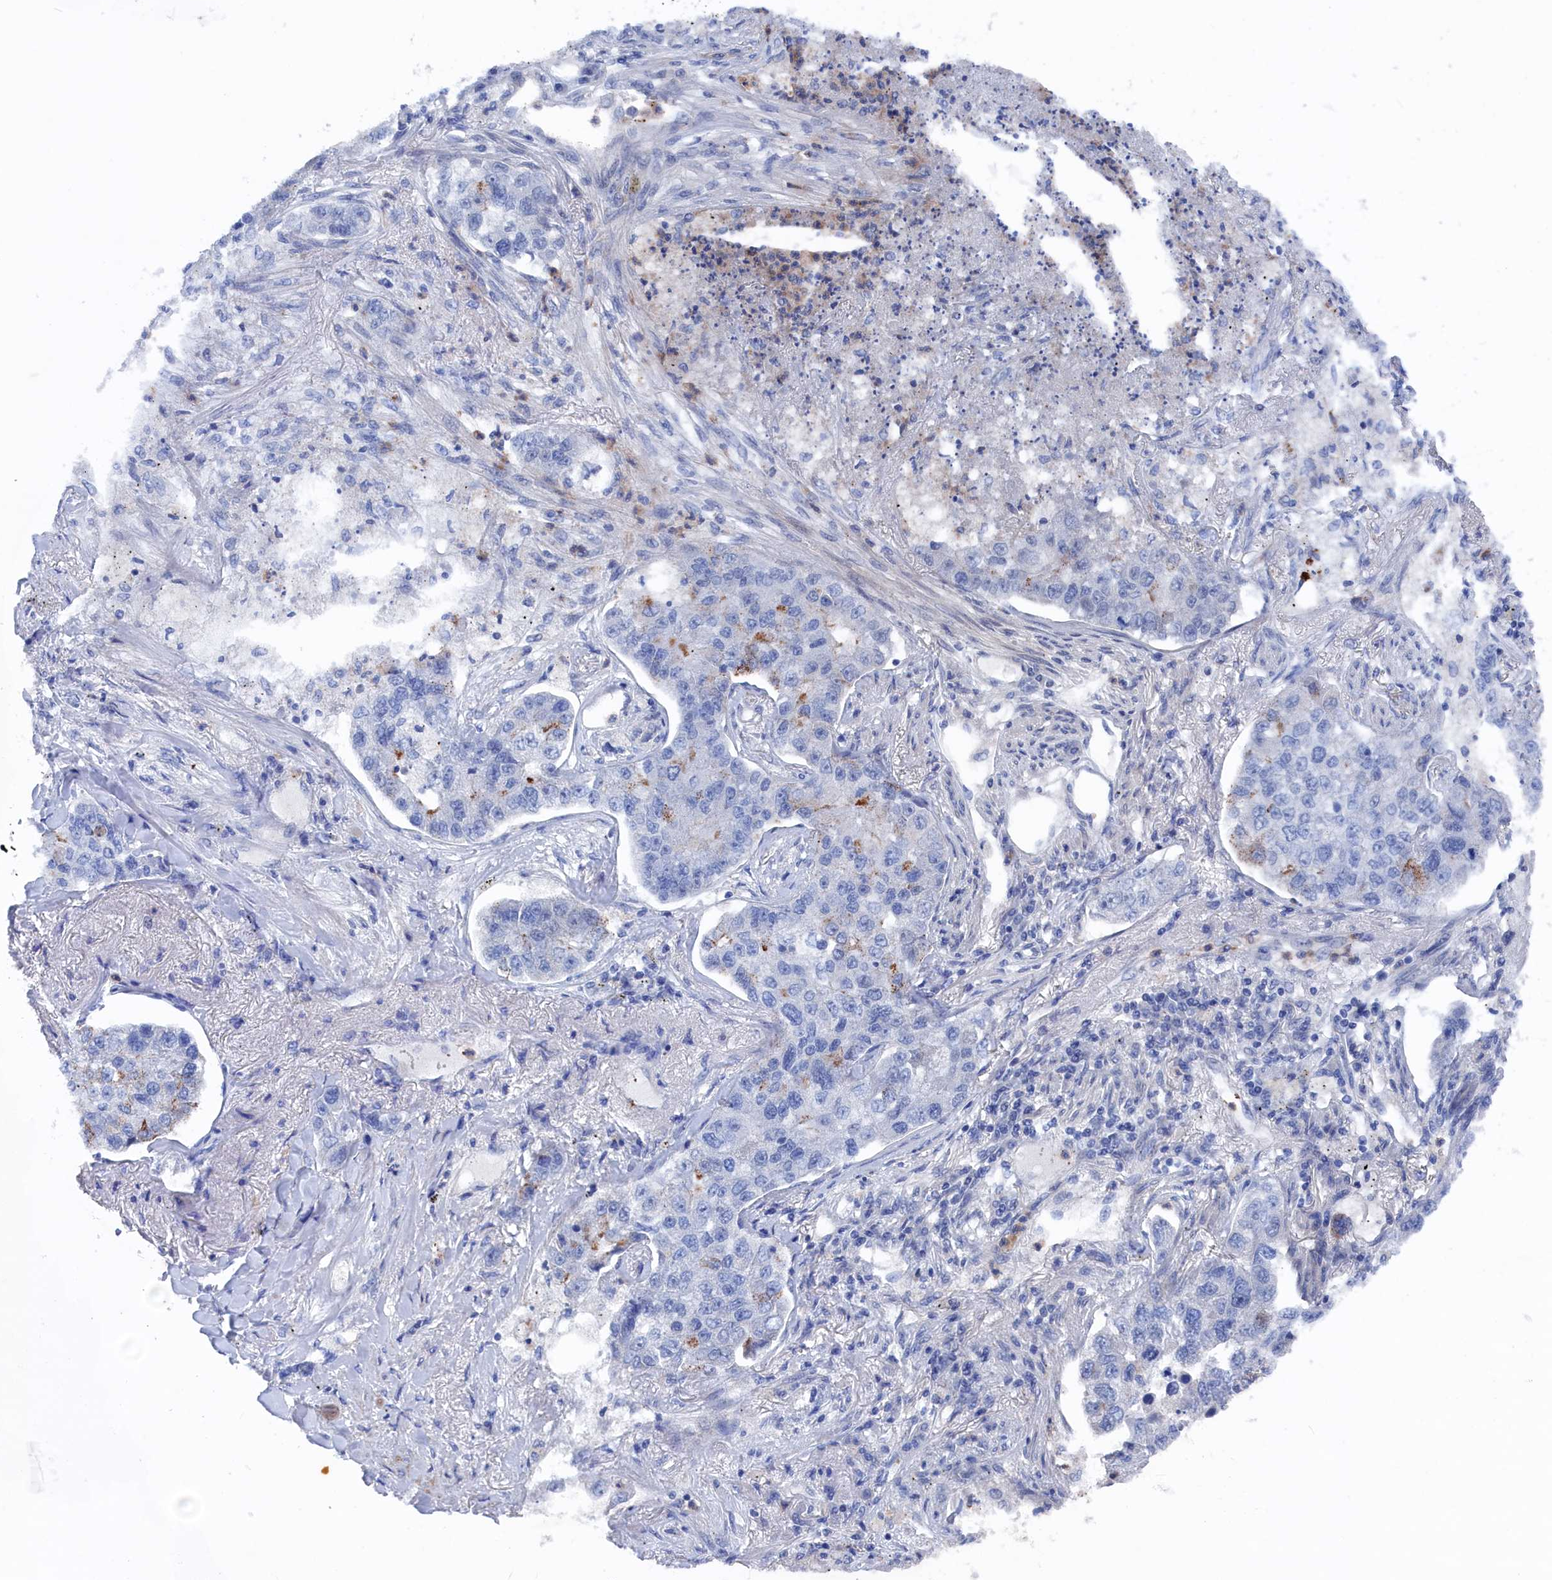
{"staining": {"intensity": "negative", "quantity": "none", "location": "none"}, "tissue": "lung cancer", "cell_type": "Tumor cells", "image_type": "cancer", "snomed": [{"axis": "morphology", "description": "Adenocarcinoma, NOS"}, {"axis": "topography", "description": "Lung"}], "caption": "A high-resolution micrograph shows immunohistochemistry (IHC) staining of lung cancer, which exhibits no significant positivity in tumor cells.", "gene": "MARCHF3", "patient": {"sex": "male", "age": 49}}